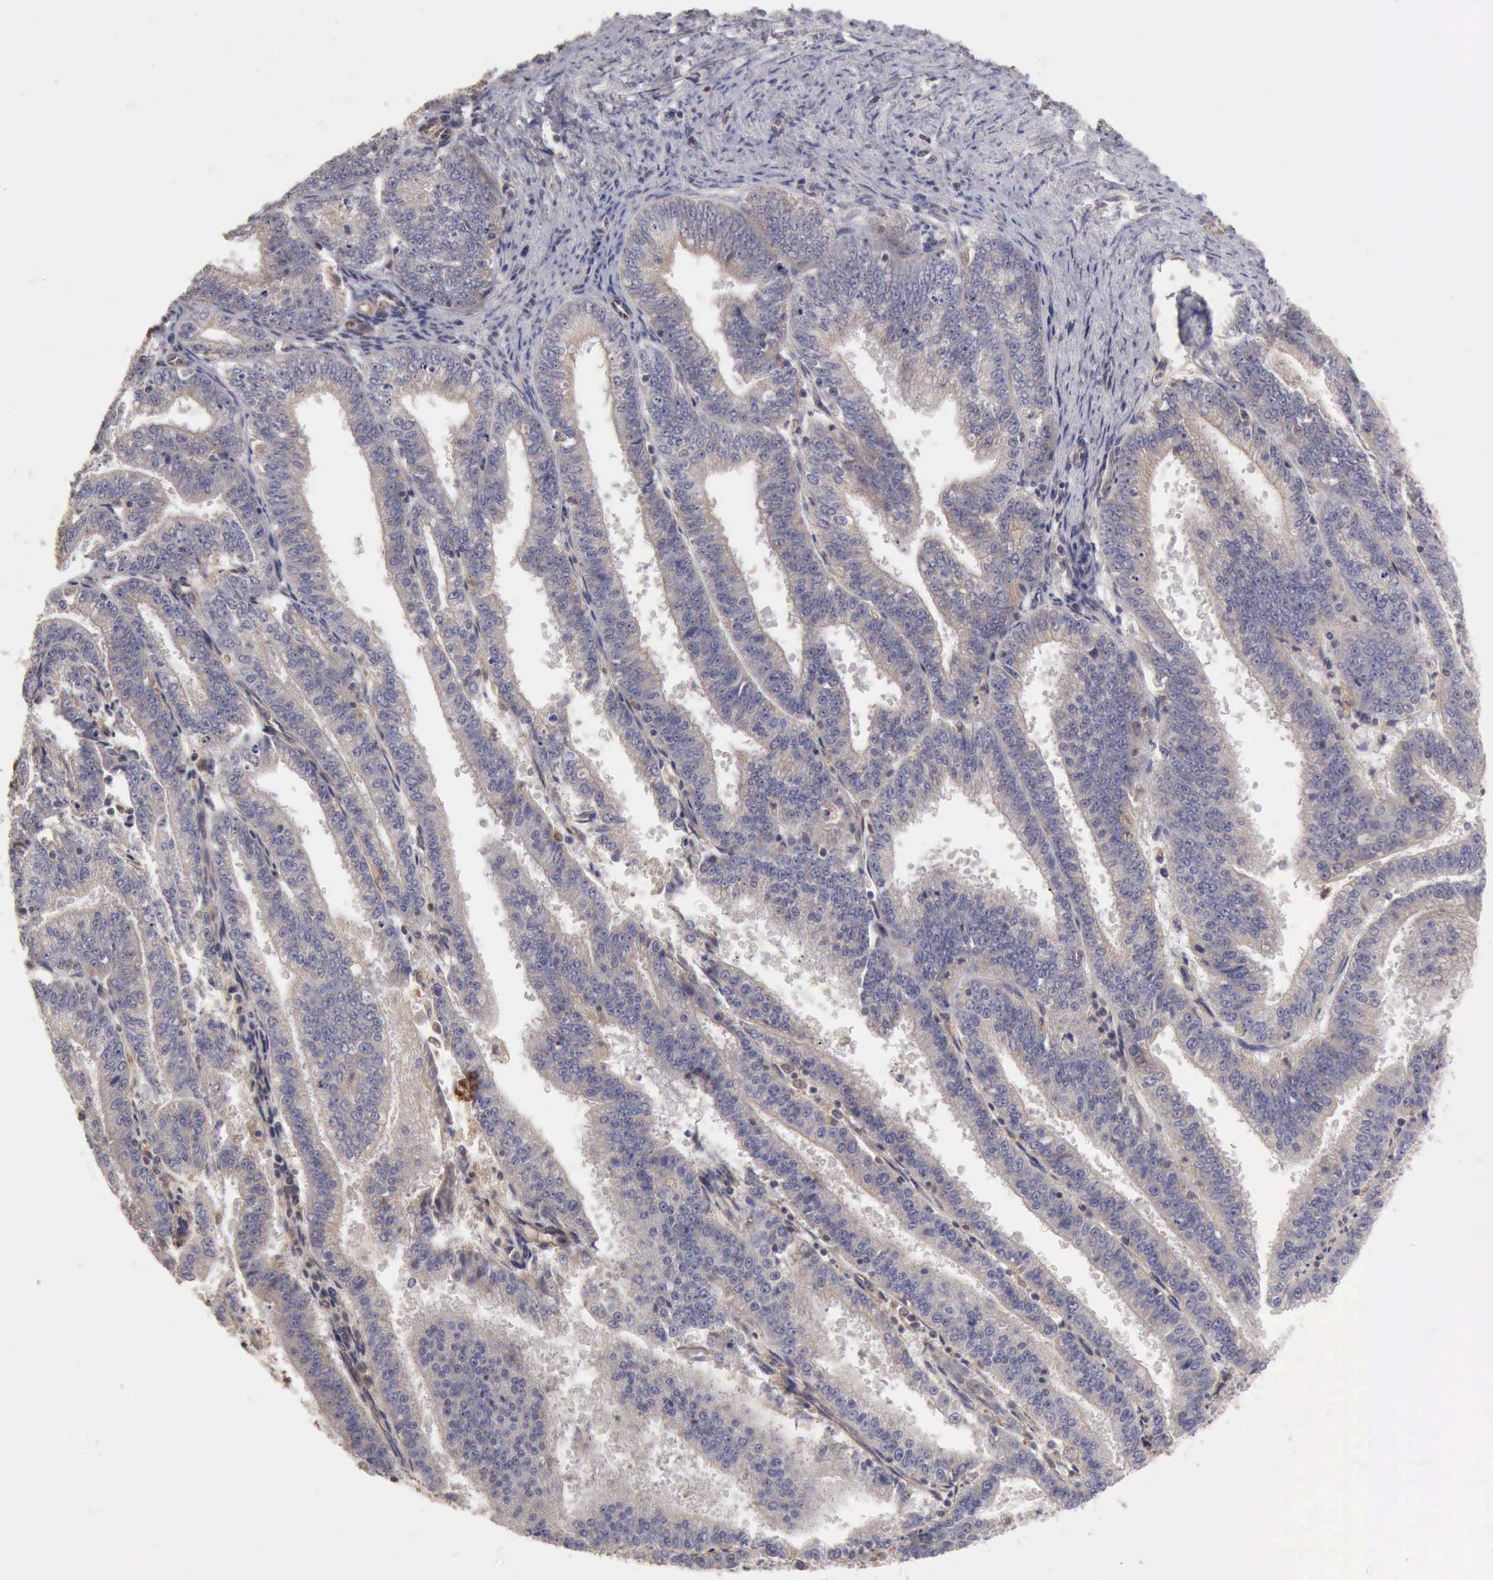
{"staining": {"intensity": "negative", "quantity": "none", "location": "none"}, "tissue": "endometrial cancer", "cell_type": "Tumor cells", "image_type": "cancer", "snomed": [{"axis": "morphology", "description": "Adenocarcinoma, NOS"}, {"axis": "topography", "description": "Endometrium"}], "caption": "Histopathology image shows no significant protein staining in tumor cells of adenocarcinoma (endometrial). (IHC, brightfield microscopy, high magnification).", "gene": "BMX", "patient": {"sex": "female", "age": 66}}